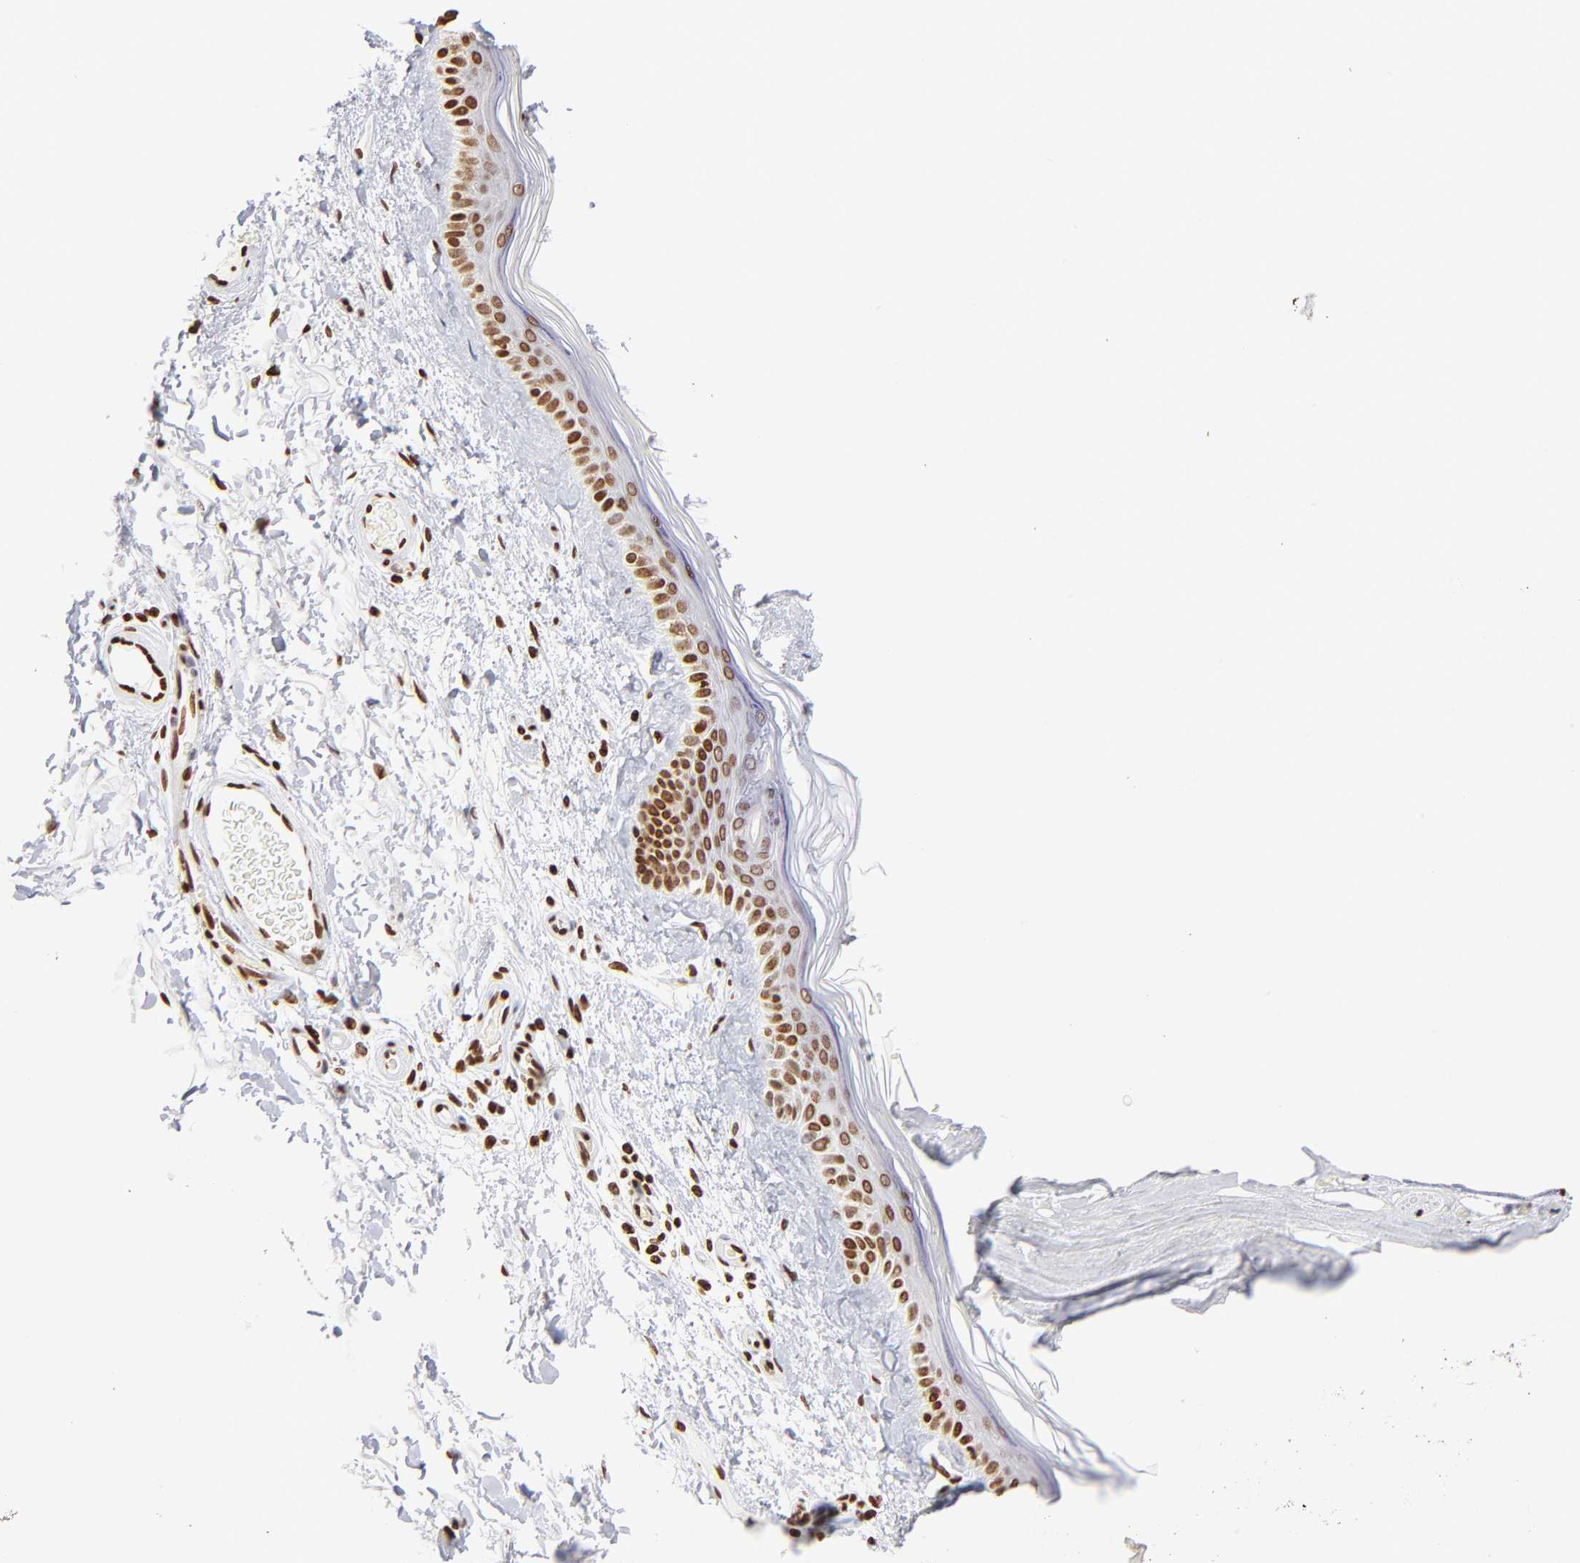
{"staining": {"intensity": "moderate", "quantity": ">75%", "location": "nuclear"}, "tissue": "skin", "cell_type": "Fibroblasts", "image_type": "normal", "snomed": [{"axis": "morphology", "description": "Normal tissue, NOS"}, {"axis": "topography", "description": "Skin"}], "caption": "Brown immunohistochemical staining in unremarkable skin exhibits moderate nuclear expression in about >75% of fibroblasts. Using DAB (3,3'-diaminobenzidine) (brown) and hematoxylin (blue) stains, captured at high magnification using brightfield microscopy.", "gene": "RTL4", "patient": {"sex": "male", "age": 63}}